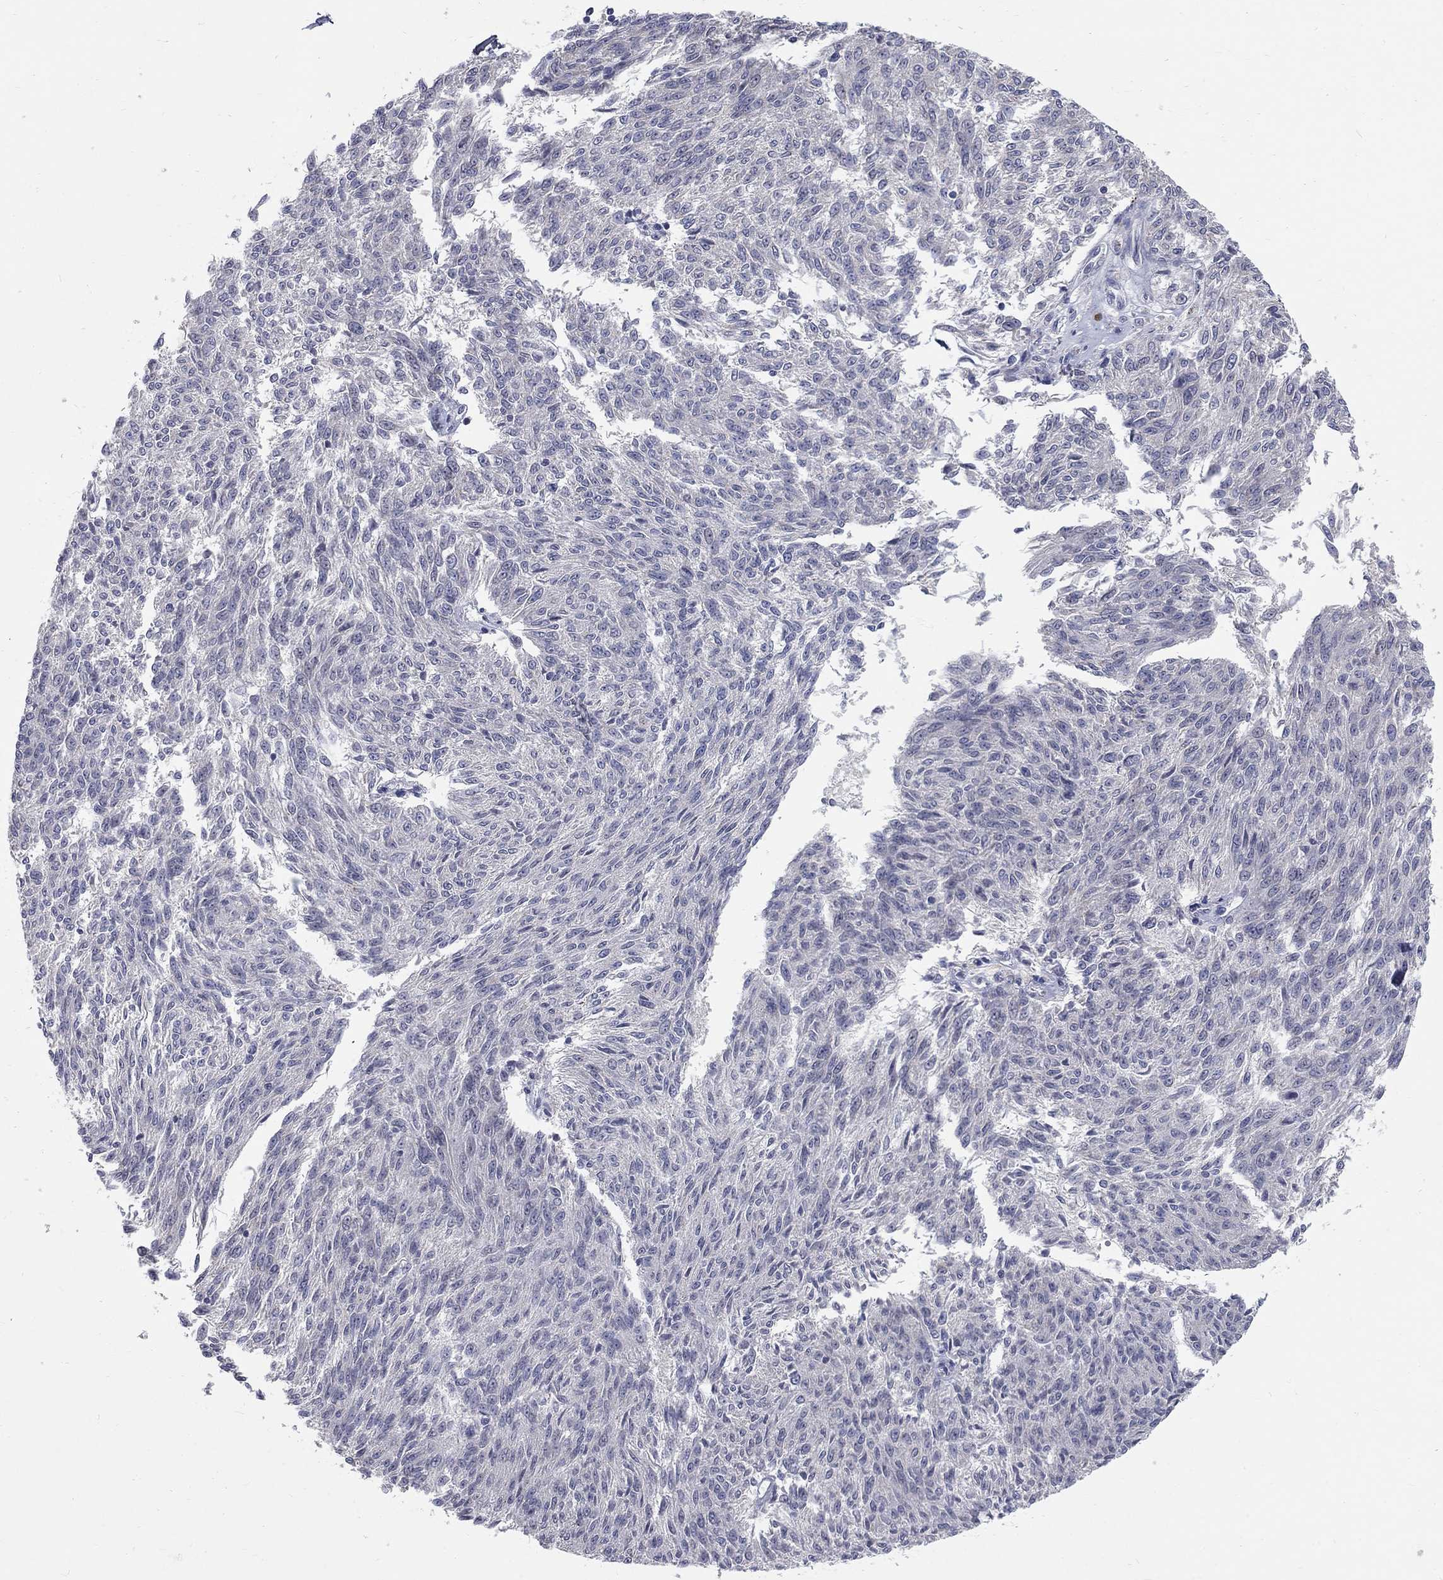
{"staining": {"intensity": "negative", "quantity": "none", "location": "none"}, "tissue": "melanoma", "cell_type": "Tumor cells", "image_type": "cancer", "snomed": [{"axis": "morphology", "description": "Malignant melanoma, NOS"}, {"axis": "topography", "description": "Skin"}], "caption": "Protein analysis of malignant melanoma displays no significant staining in tumor cells. (IHC, brightfield microscopy, high magnification).", "gene": "PANK3", "patient": {"sex": "female", "age": 72}}